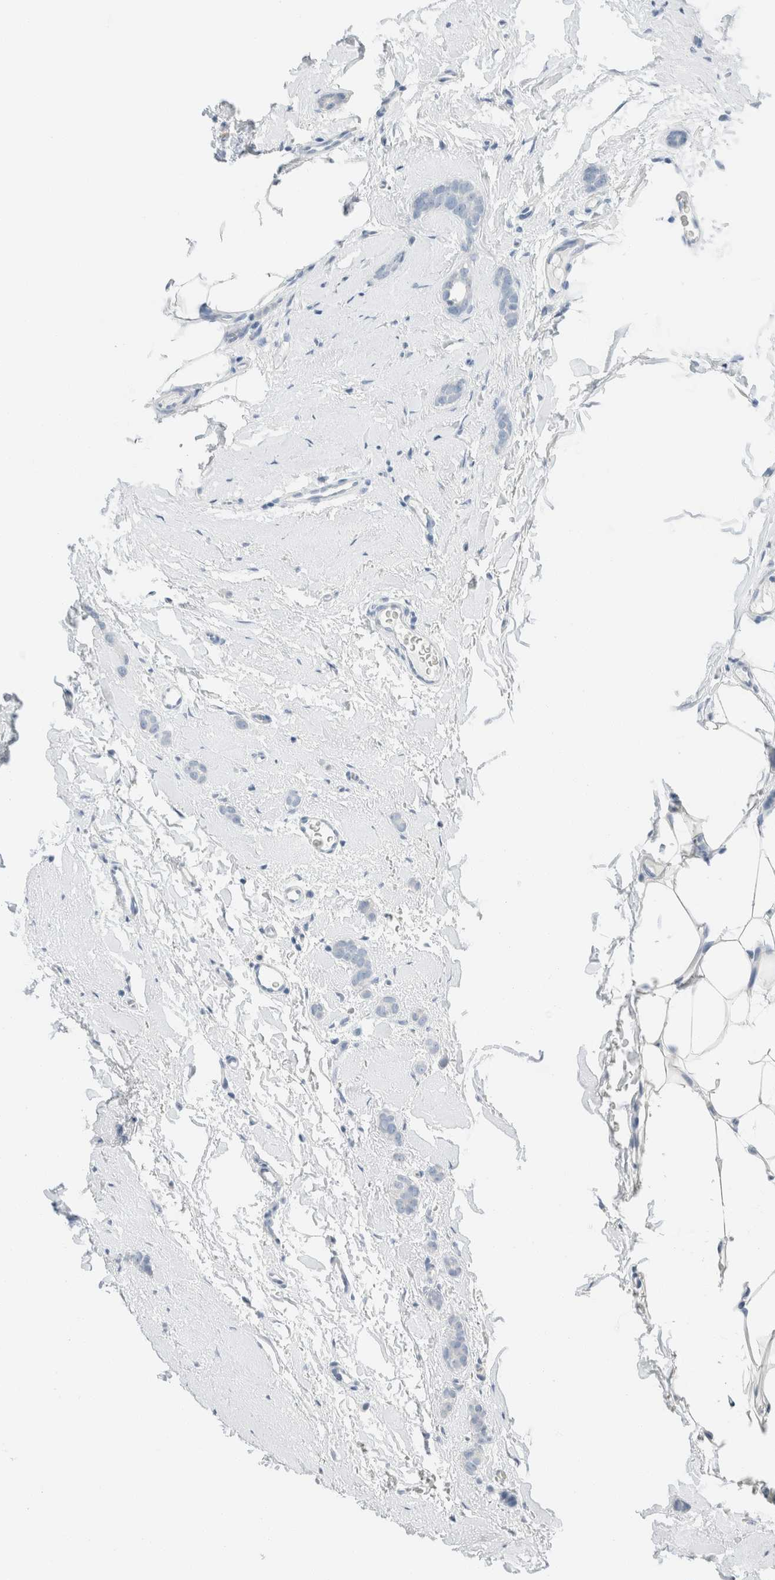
{"staining": {"intensity": "negative", "quantity": "none", "location": "none"}, "tissue": "breast cancer", "cell_type": "Tumor cells", "image_type": "cancer", "snomed": [{"axis": "morphology", "description": "Lobular carcinoma"}, {"axis": "topography", "description": "Skin"}, {"axis": "topography", "description": "Breast"}], "caption": "Immunohistochemical staining of breast lobular carcinoma demonstrates no significant positivity in tumor cells. (DAB (3,3'-diaminobenzidine) IHC visualized using brightfield microscopy, high magnification).", "gene": "PCM1", "patient": {"sex": "female", "age": 46}}